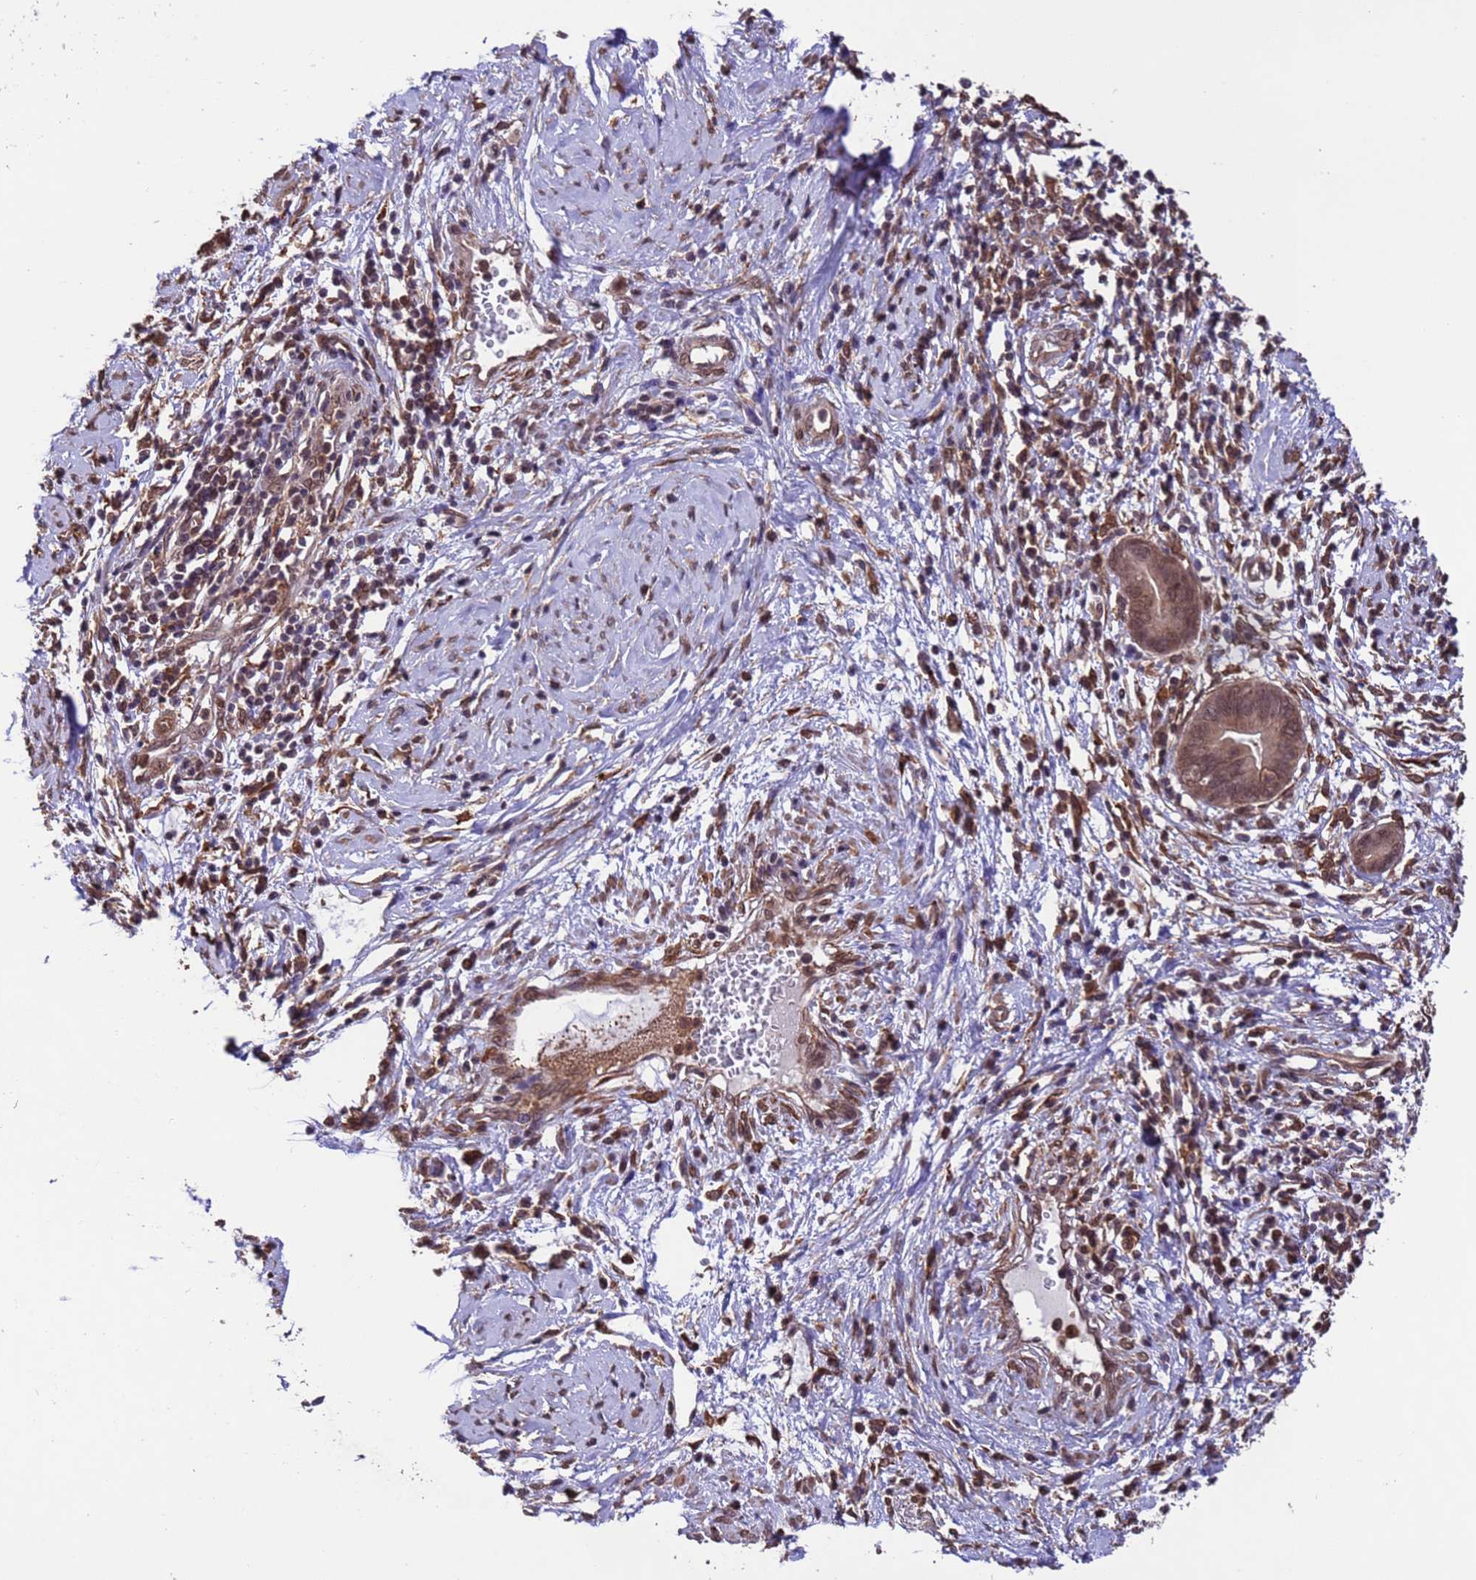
{"staining": {"intensity": "moderate", "quantity": ">75%", "location": "nuclear"}, "tissue": "cervical cancer", "cell_type": "Tumor cells", "image_type": "cancer", "snomed": [{"axis": "morphology", "description": "Adenocarcinoma, NOS"}, {"axis": "topography", "description": "Cervix"}], "caption": "DAB immunohistochemical staining of cervical cancer (adenocarcinoma) exhibits moderate nuclear protein positivity in about >75% of tumor cells. Nuclei are stained in blue.", "gene": "VSTM4", "patient": {"sex": "female", "age": 44}}